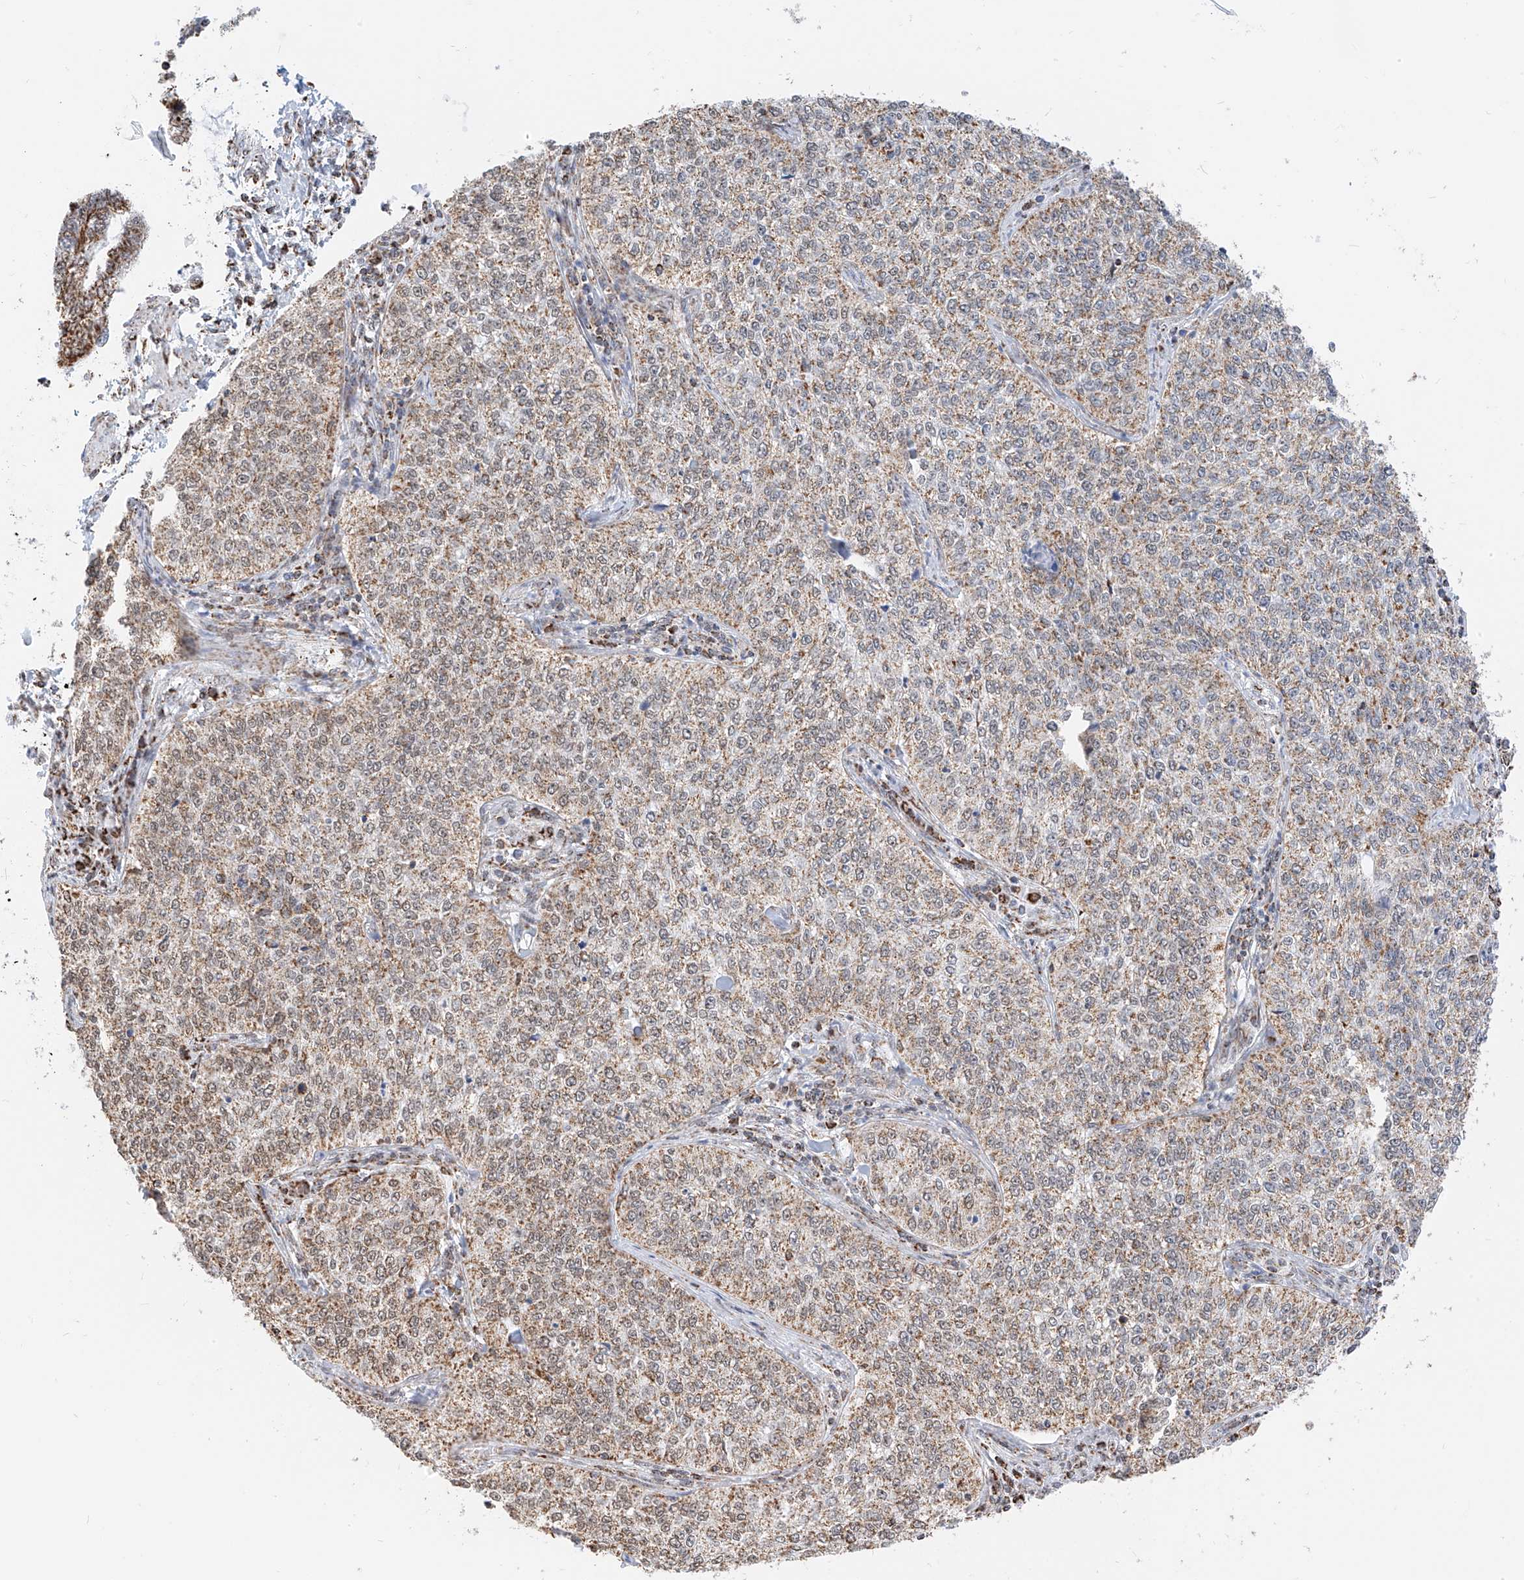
{"staining": {"intensity": "weak", "quantity": ">75%", "location": "cytoplasmic/membranous"}, "tissue": "cervical cancer", "cell_type": "Tumor cells", "image_type": "cancer", "snomed": [{"axis": "morphology", "description": "Squamous cell carcinoma, NOS"}, {"axis": "topography", "description": "Cervix"}], "caption": "A micrograph of human cervical cancer (squamous cell carcinoma) stained for a protein shows weak cytoplasmic/membranous brown staining in tumor cells.", "gene": "NALCN", "patient": {"sex": "female", "age": 35}}